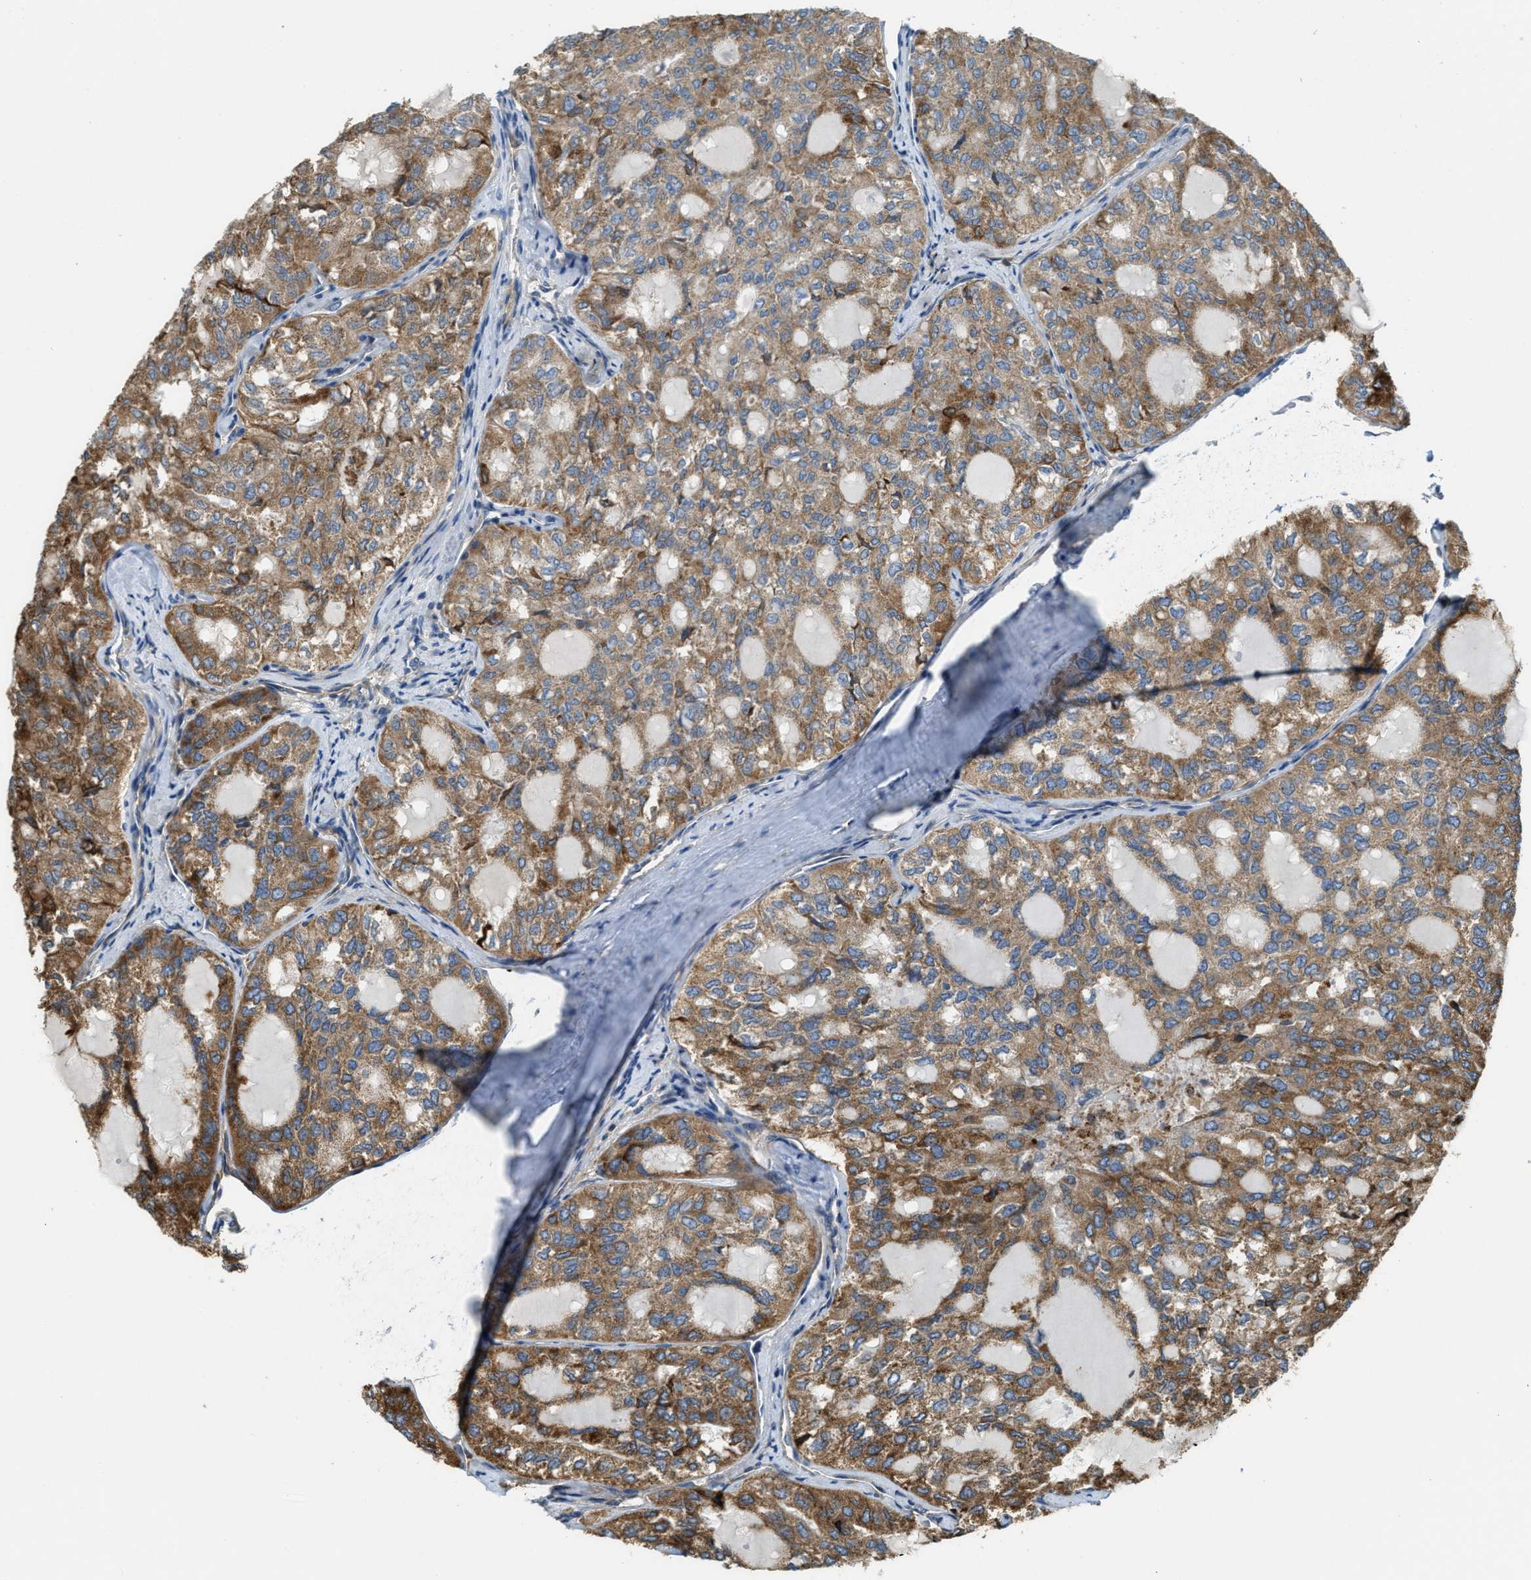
{"staining": {"intensity": "moderate", "quantity": ">75%", "location": "cytoplasmic/membranous"}, "tissue": "thyroid cancer", "cell_type": "Tumor cells", "image_type": "cancer", "snomed": [{"axis": "morphology", "description": "Follicular adenoma carcinoma, NOS"}, {"axis": "topography", "description": "Thyroid gland"}], "caption": "This micrograph reveals immunohistochemistry staining of thyroid cancer (follicular adenoma carcinoma), with medium moderate cytoplasmic/membranous expression in about >75% of tumor cells.", "gene": "TMEM68", "patient": {"sex": "male", "age": 75}}